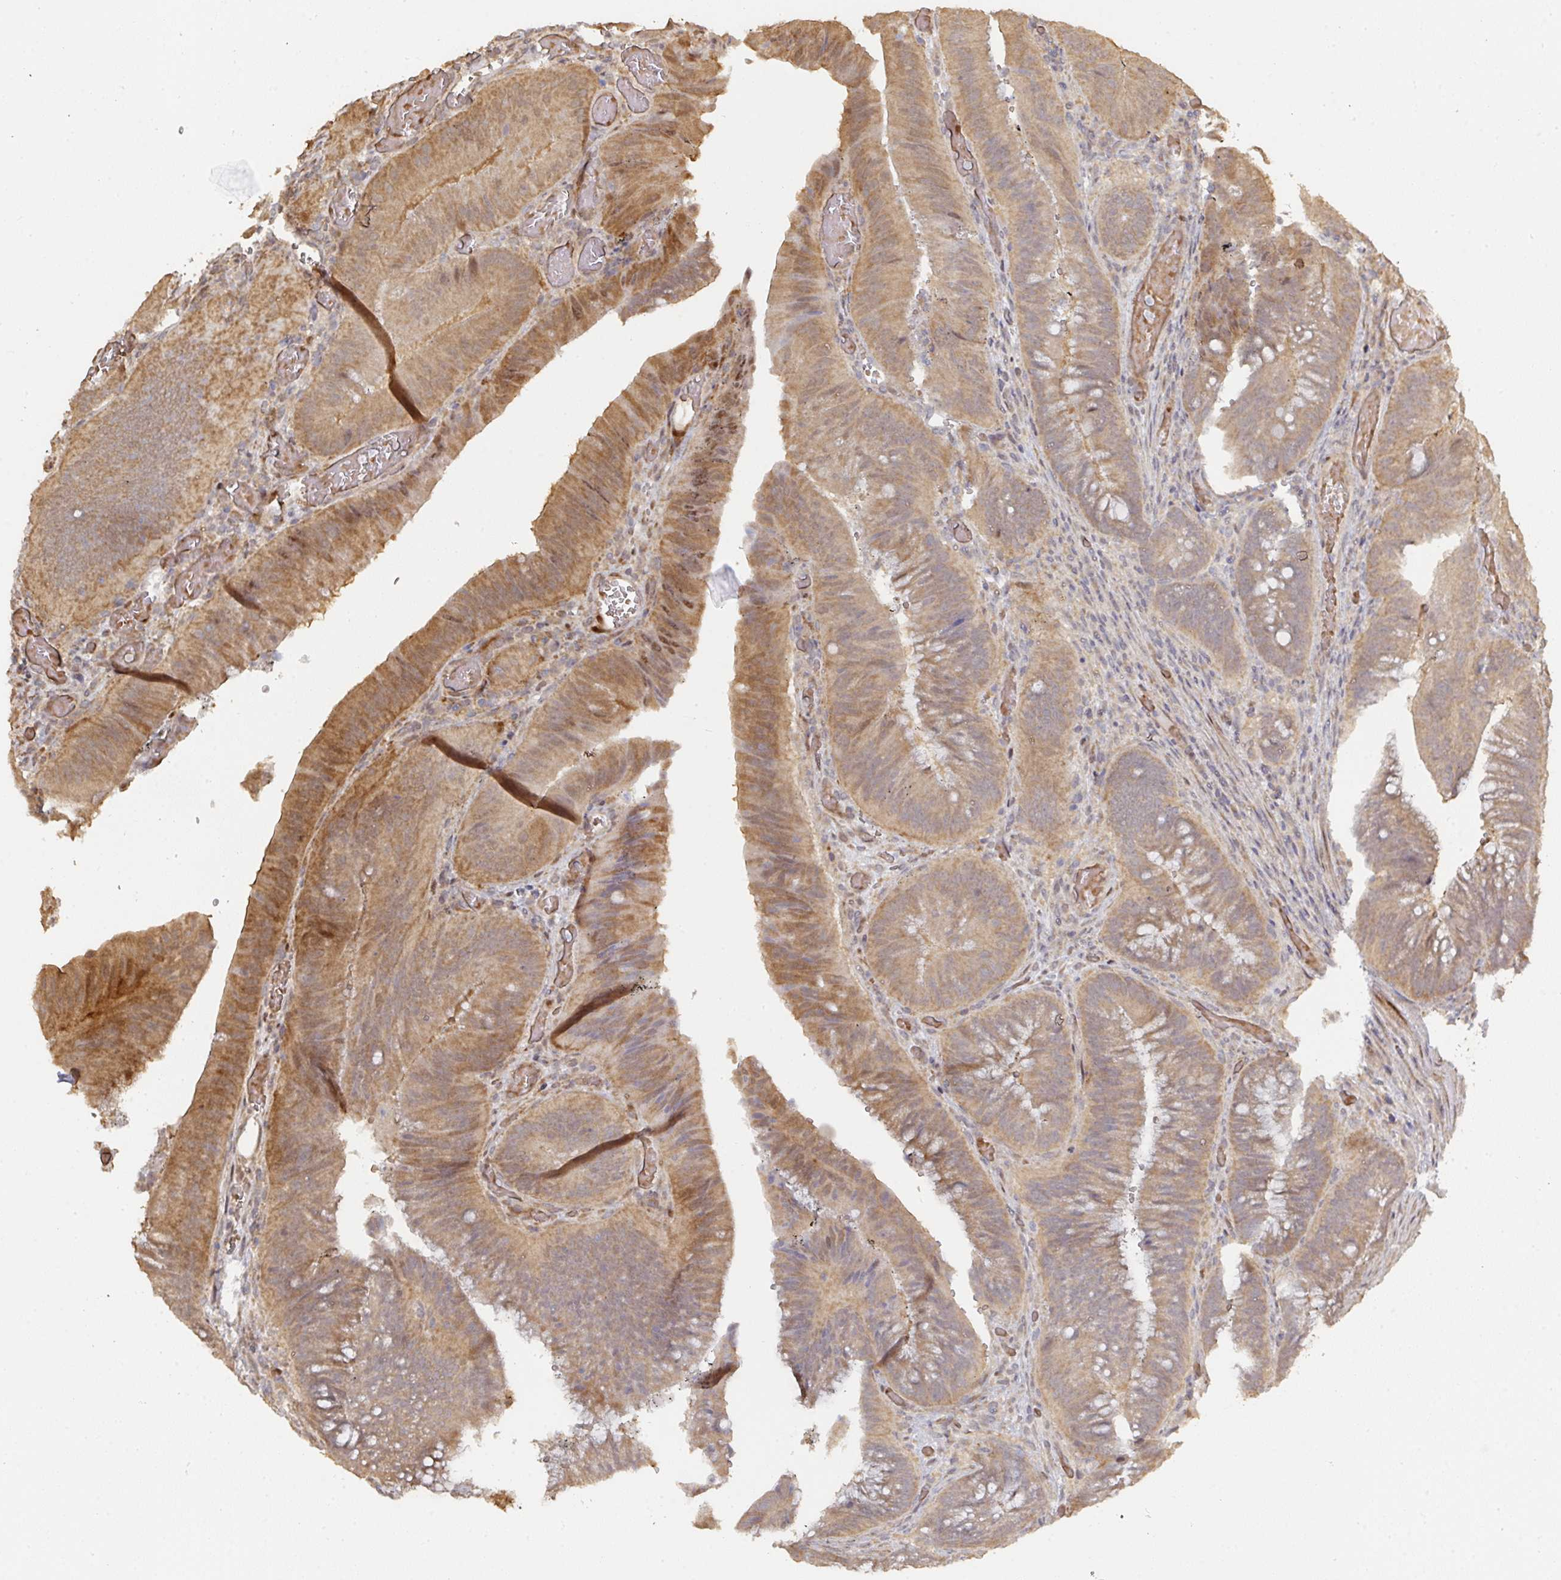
{"staining": {"intensity": "moderate", "quantity": ">75%", "location": "cytoplasmic/membranous"}, "tissue": "colorectal cancer", "cell_type": "Tumor cells", "image_type": "cancer", "snomed": [{"axis": "morphology", "description": "Adenocarcinoma, NOS"}, {"axis": "topography", "description": "Colon"}], "caption": "There is medium levels of moderate cytoplasmic/membranous expression in tumor cells of colorectal cancer (adenocarcinoma), as demonstrated by immunohistochemical staining (brown color).", "gene": "CA7", "patient": {"sex": "female", "age": 43}}